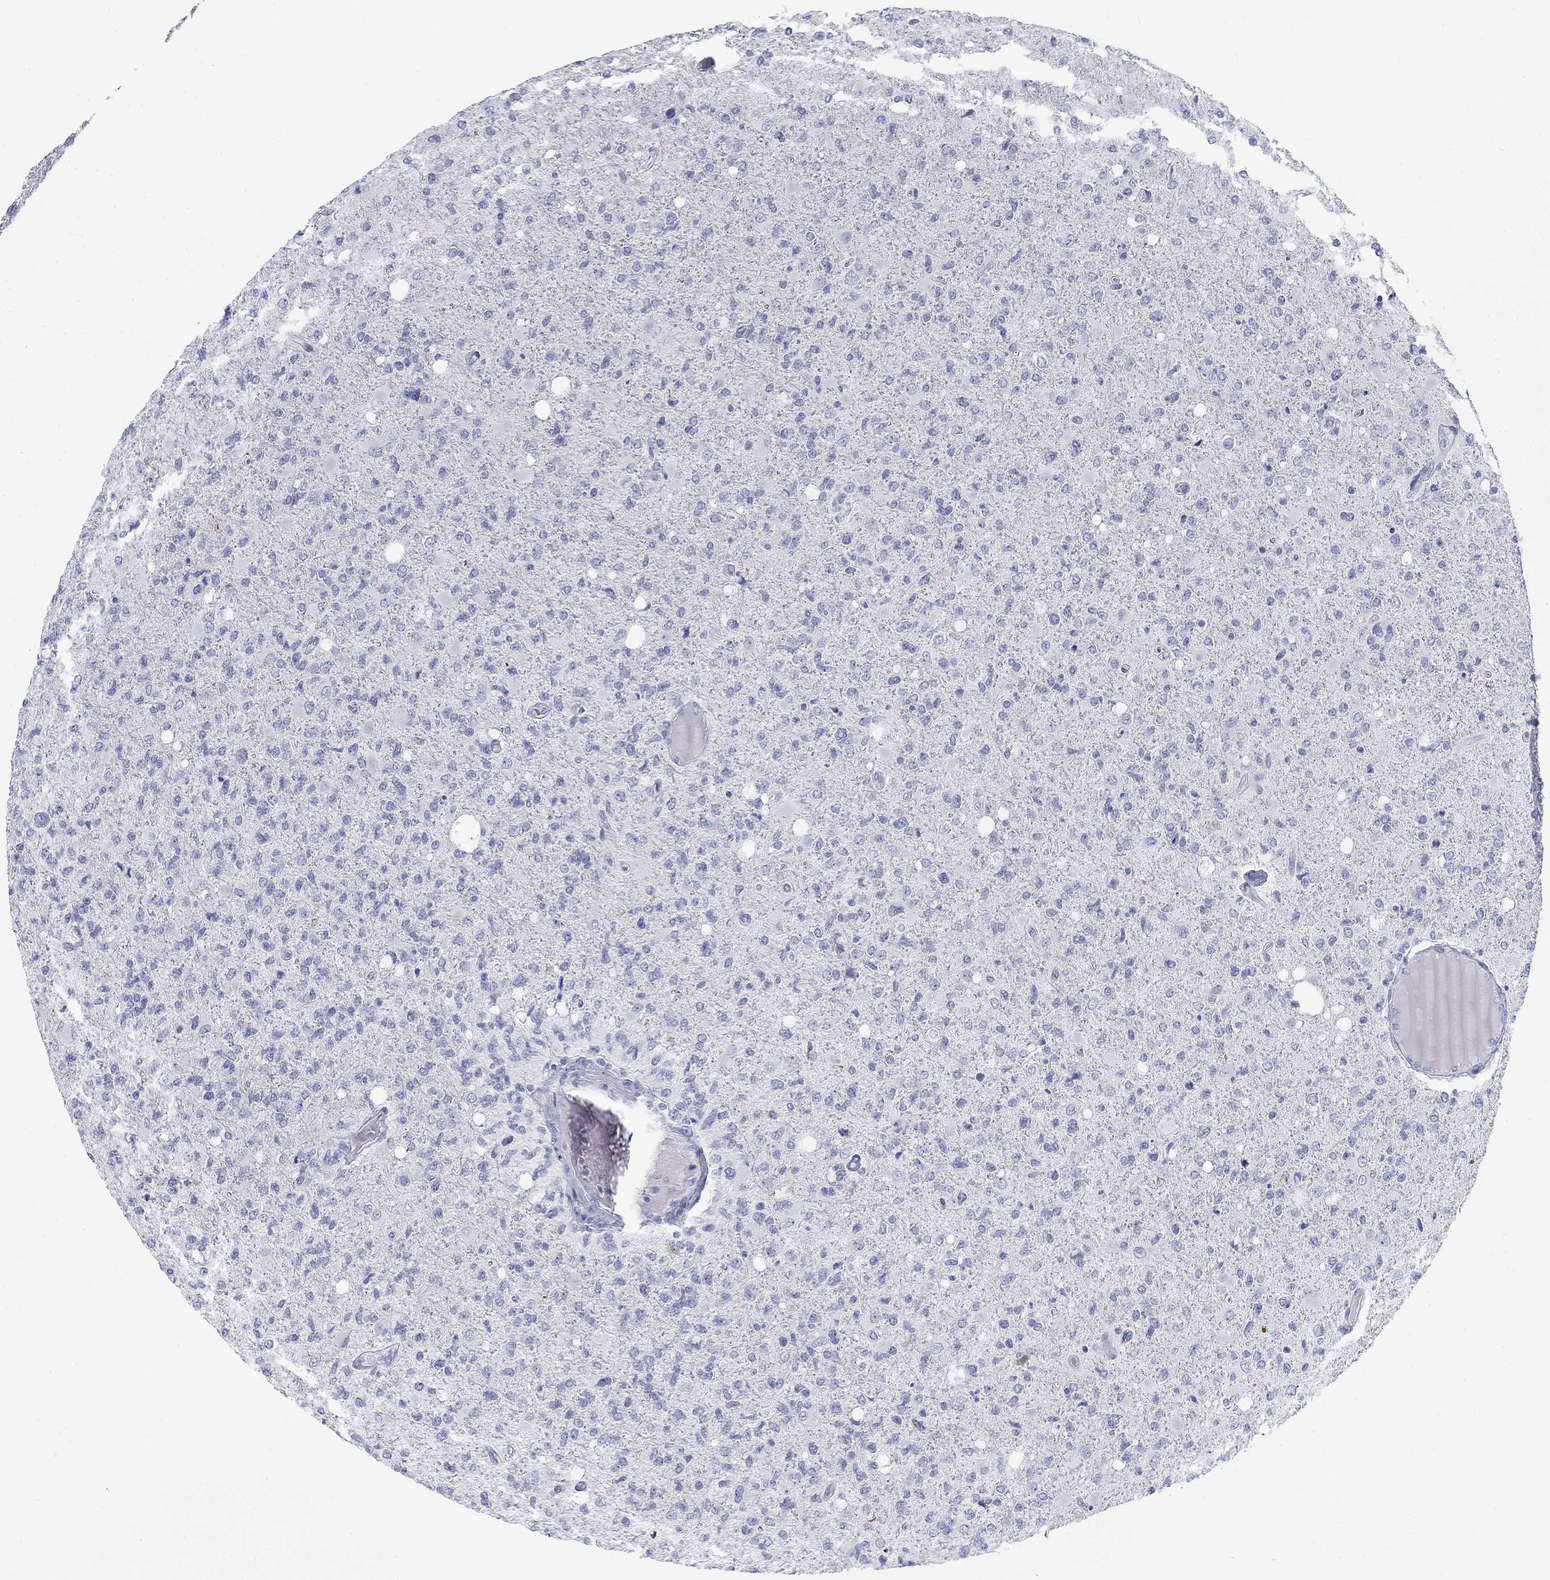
{"staining": {"intensity": "negative", "quantity": "none", "location": "none"}, "tissue": "glioma", "cell_type": "Tumor cells", "image_type": "cancer", "snomed": [{"axis": "morphology", "description": "Glioma, malignant, High grade"}, {"axis": "topography", "description": "Cerebral cortex"}], "caption": "Human glioma stained for a protein using immunohistochemistry (IHC) displays no positivity in tumor cells.", "gene": "CALB1", "patient": {"sex": "male", "age": 70}}